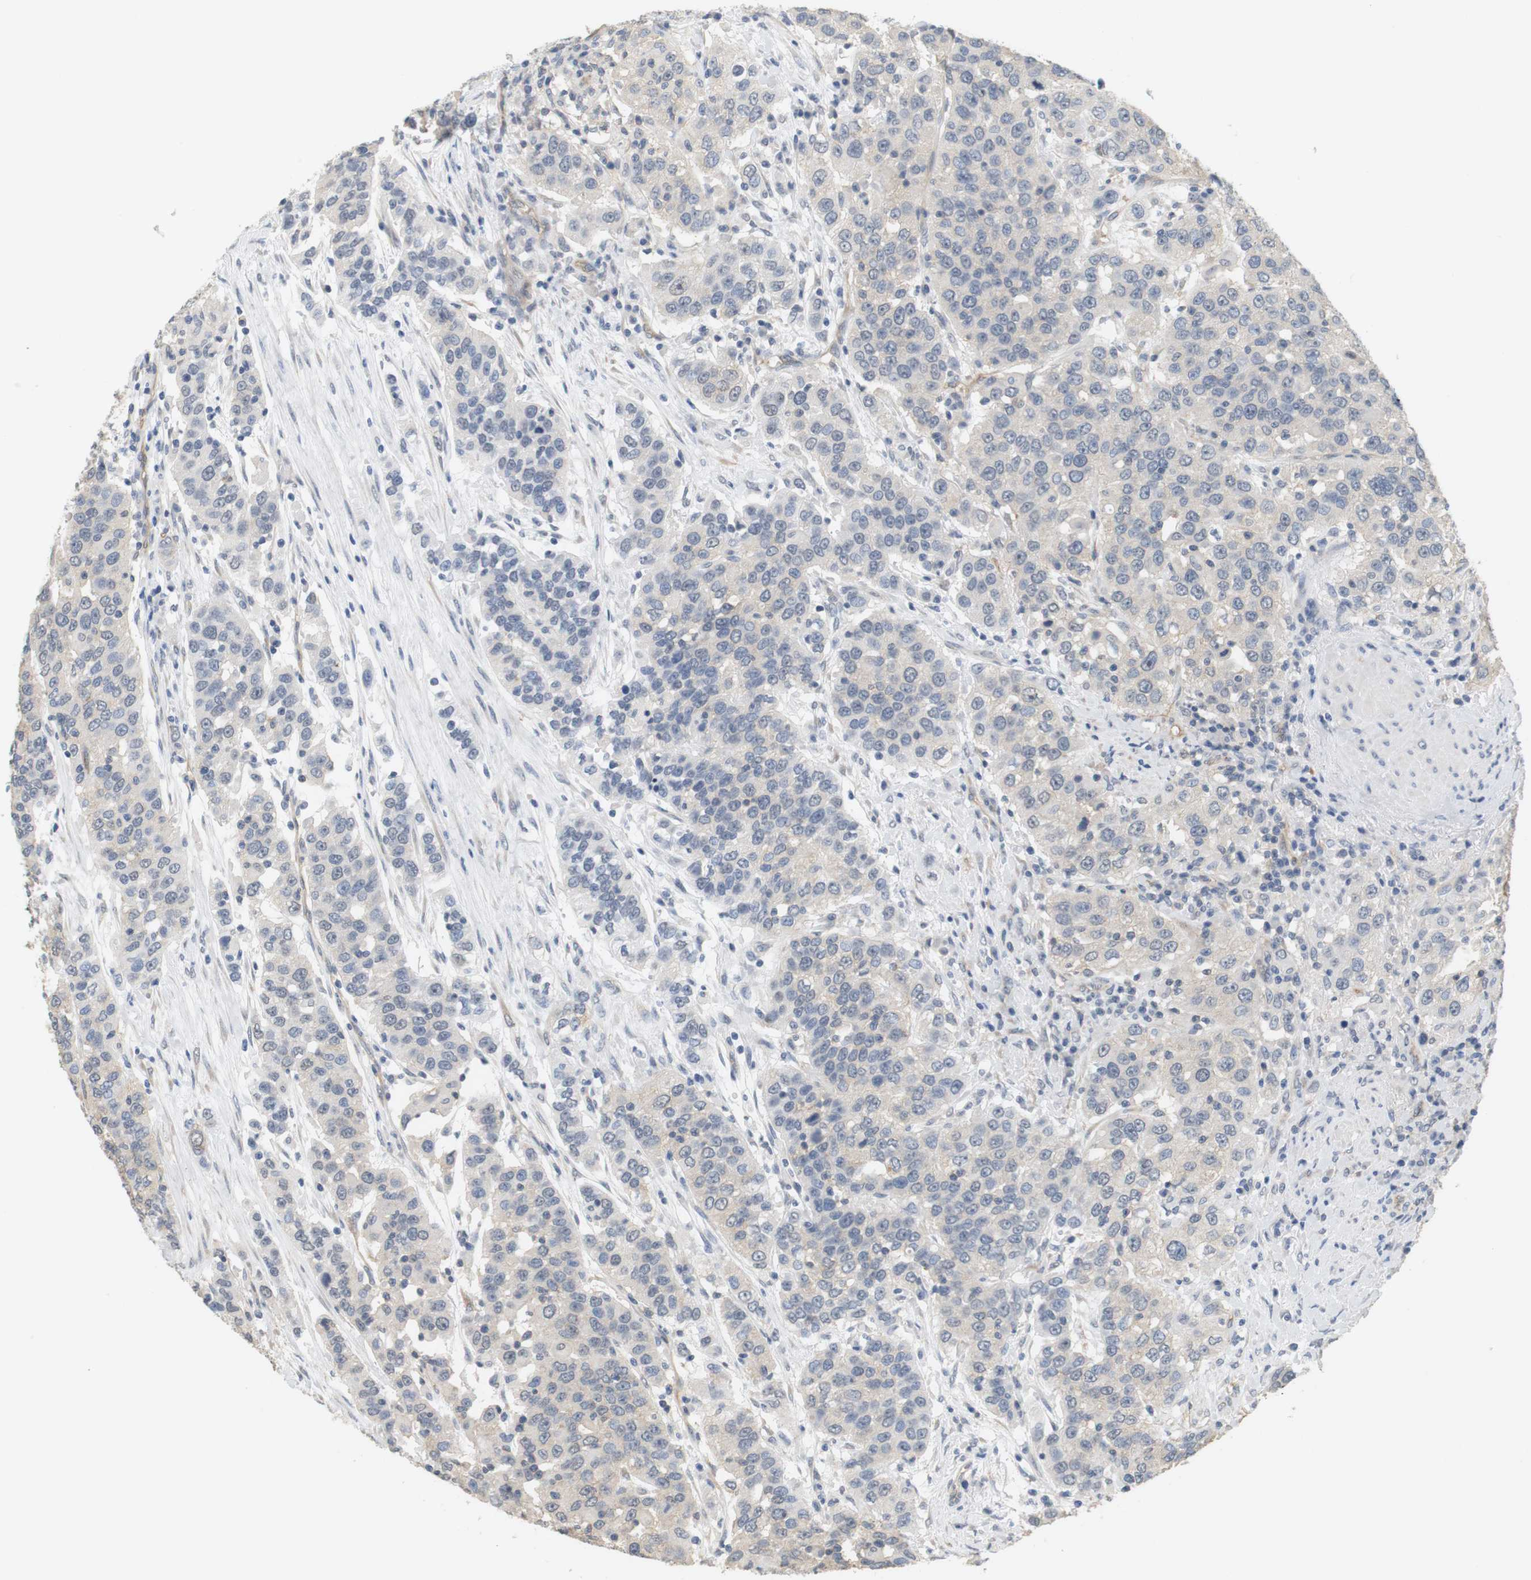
{"staining": {"intensity": "negative", "quantity": "none", "location": "none"}, "tissue": "urothelial cancer", "cell_type": "Tumor cells", "image_type": "cancer", "snomed": [{"axis": "morphology", "description": "Urothelial carcinoma, High grade"}, {"axis": "topography", "description": "Urinary bladder"}], "caption": "IHC photomicrograph of human urothelial cancer stained for a protein (brown), which displays no expression in tumor cells.", "gene": "OSR1", "patient": {"sex": "female", "age": 80}}